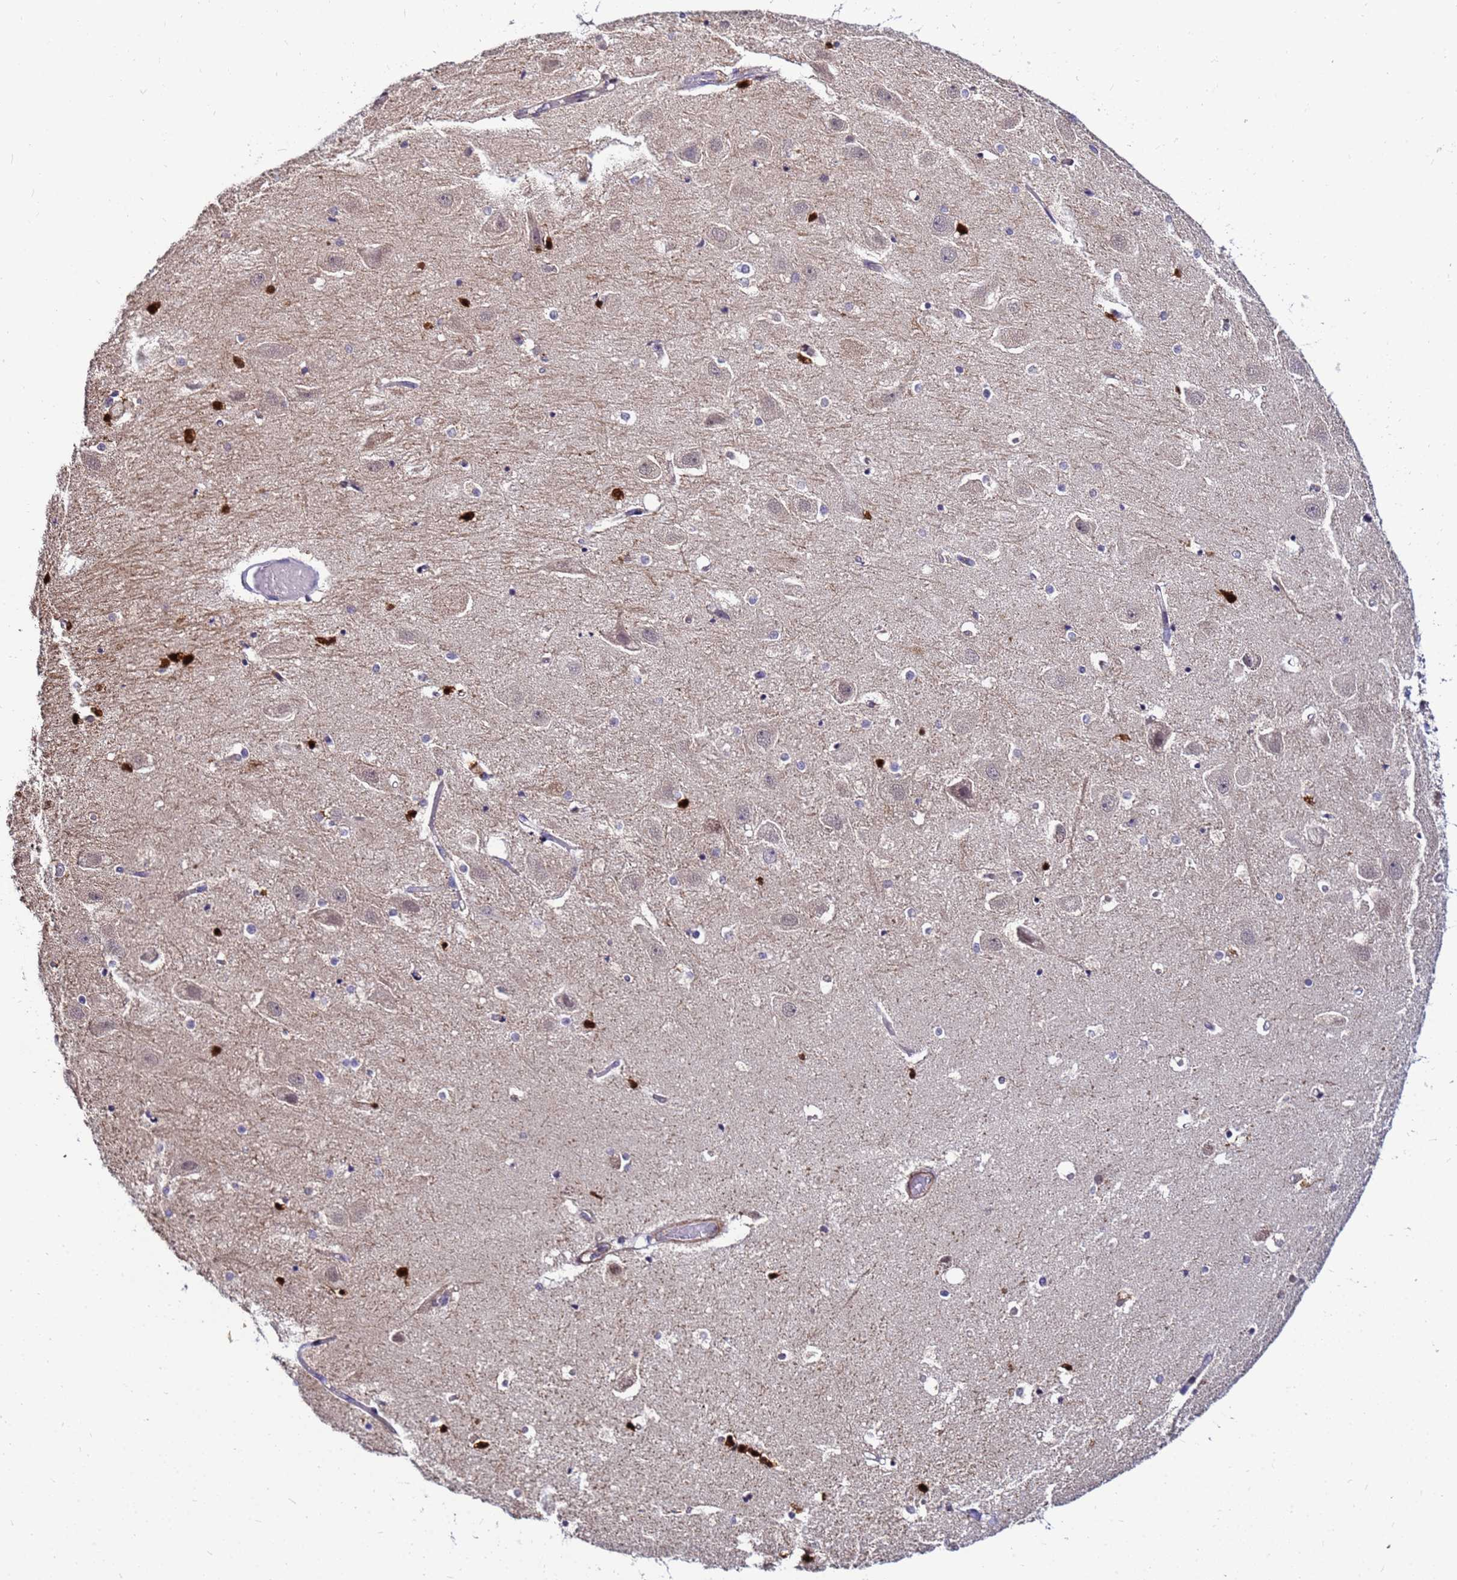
{"staining": {"intensity": "strong", "quantity": "25%-75%", "location": "nuclear"}, "tissue": "hippocampus", "cell_type": "Glial cells", "image_type": "normal", "snomed": [{"axis": "morphology", "description": "Normal tissue, NOS"}, {"axis": "topography", "description": "Hippocampus"}], "caption": "An image of hippocampus stained for a protein demonstrates strong nuclear brown staining in glial cells.", "gene": "DBNDD2", "patient": {"sex": "female", "age": 52}}